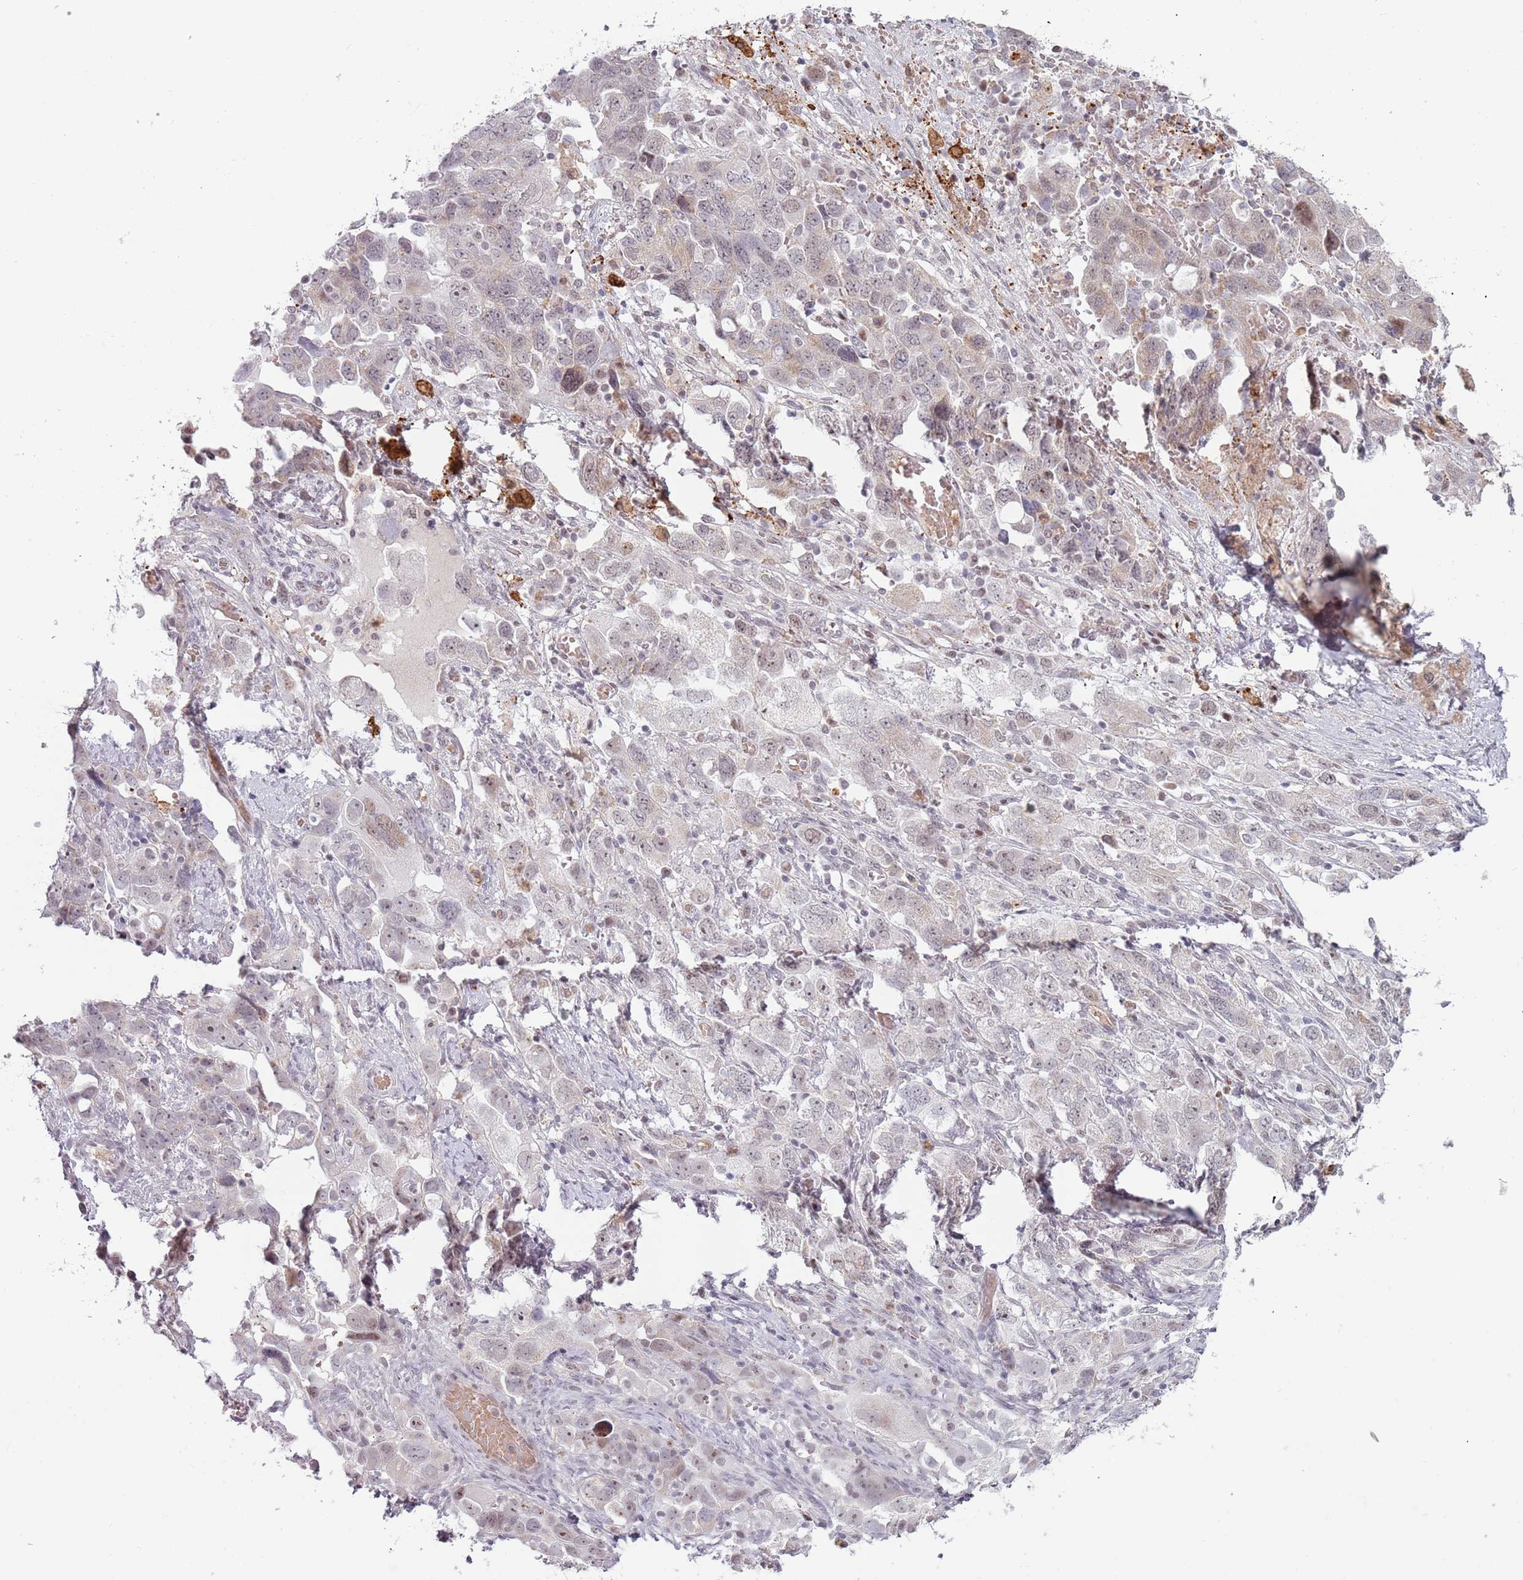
{"staining": {"intensity": "weak", "quantity": "<25%", "location": "nuclear"}, "tissue": "ovarian cancer", "cell_type": "Tumor cells", "image_type": "cancer", "snomed": [{"axis": "morphology", "description": "Carcinoma, NOS"}, {"axis": "morphology", "description": "Cystadenocarcinoma, serous, NOS"}, {"axis": "topography", "description": "Ovary"}], "caption": "Carcinoma (ovarian) was stained to show a protein in brown. There is no significant staining in tumor cells. (Stains: DAB (3,3'-diaminobenzidine) IHC with hematoxylin counter stain, Microscopy: brightfield microscopy at high magnification).", "gene": "REXO4", "patient": {"sex": "female", "age": 69}}